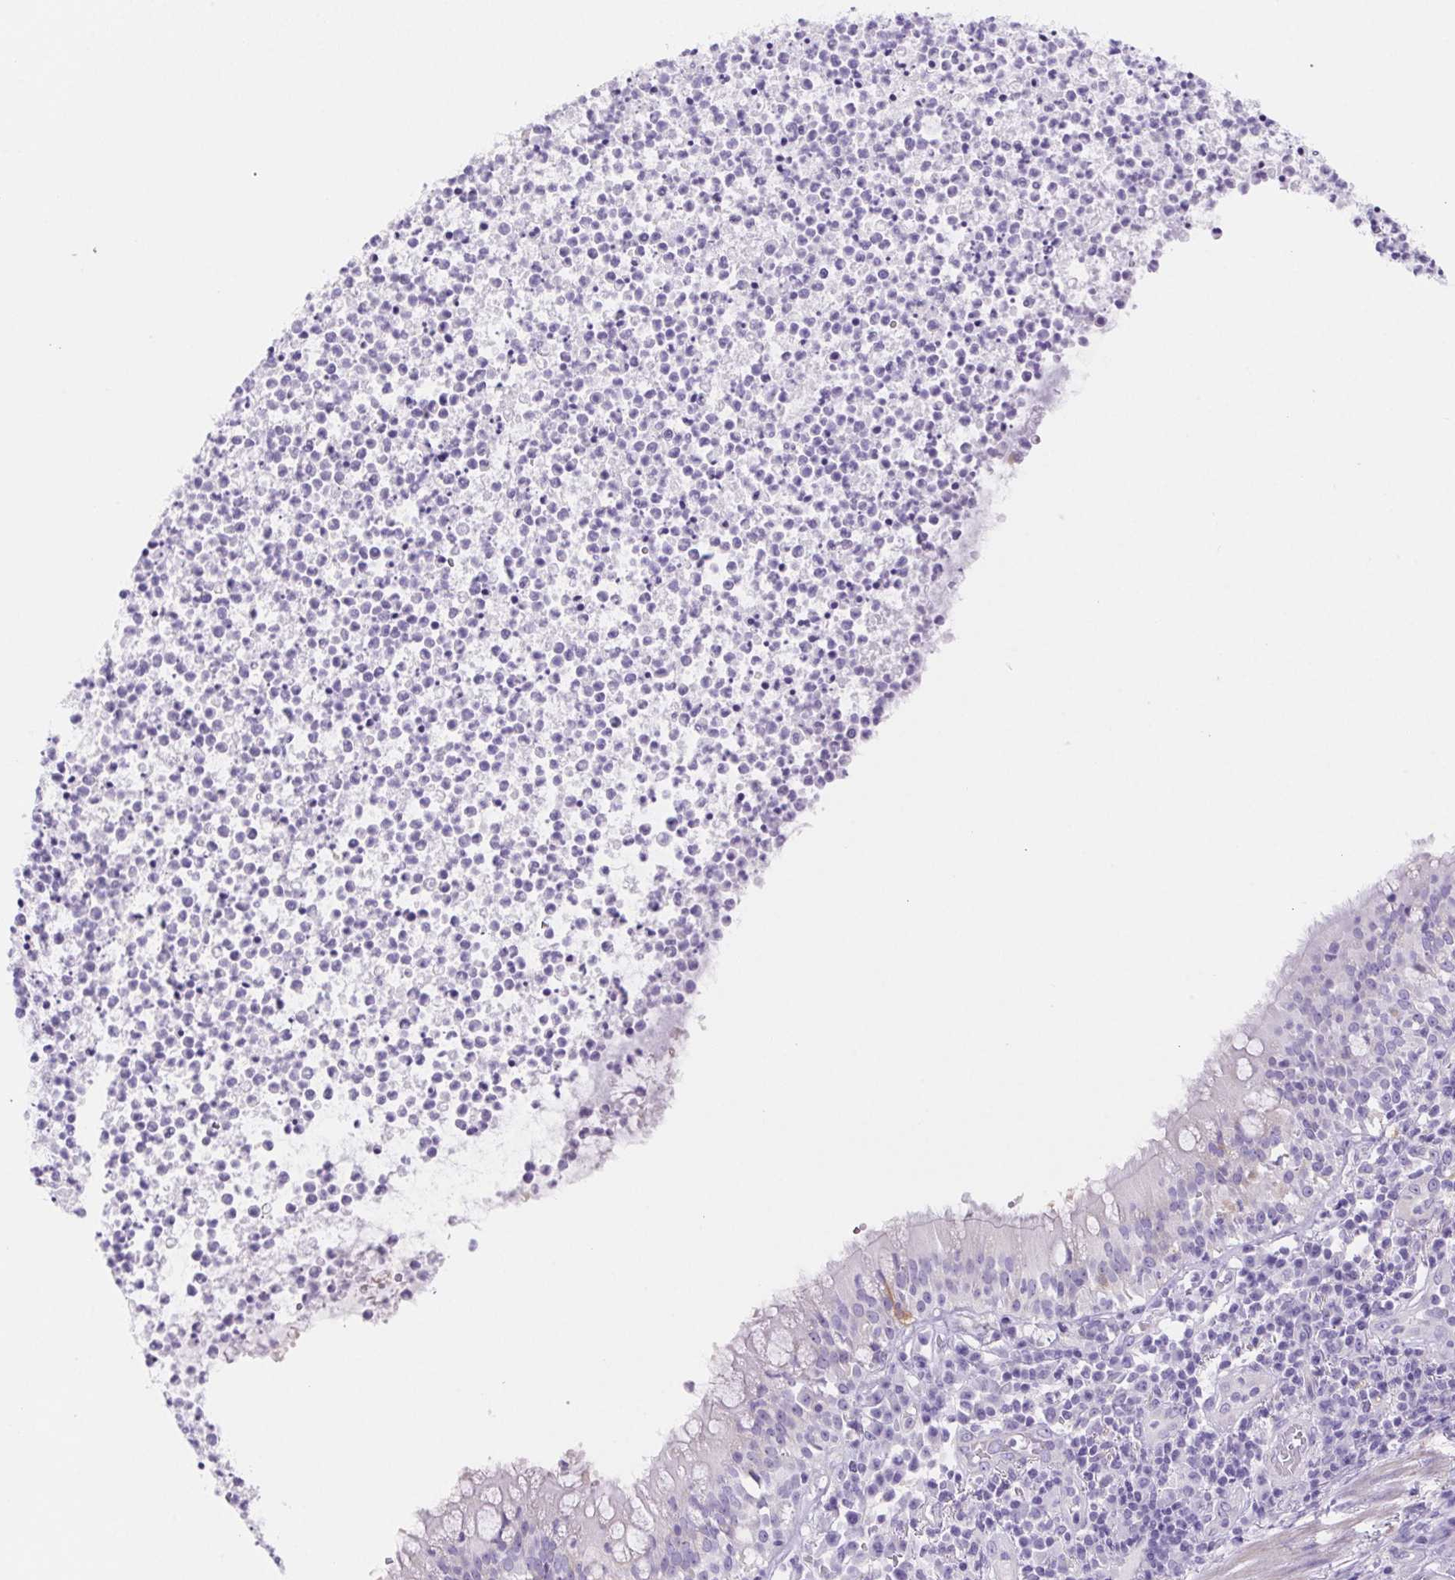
{"staining": {"intensity": "negative", "quantity": "none", "location": "none"}, "tissue": "bronchus", "cell_type": "Respiratory epithelial cells", "image_type": "normal", "snomed": [{"axis": "morphology", "description": "Normal tissue, NOS"}, {"axis": "topography", "description": "Cartilage tissue"}, {"axis": "topography", "description": "Bronchus"}], "caption": "There is no significant expression in respiratory epithelial cells of bronchus. (DAB (3,3'-diaminobenzidine) immunohistochemistry (IHC), high magnification).", "gene": "PNLIP", "patient": {"sex": "male", "age": 56}}